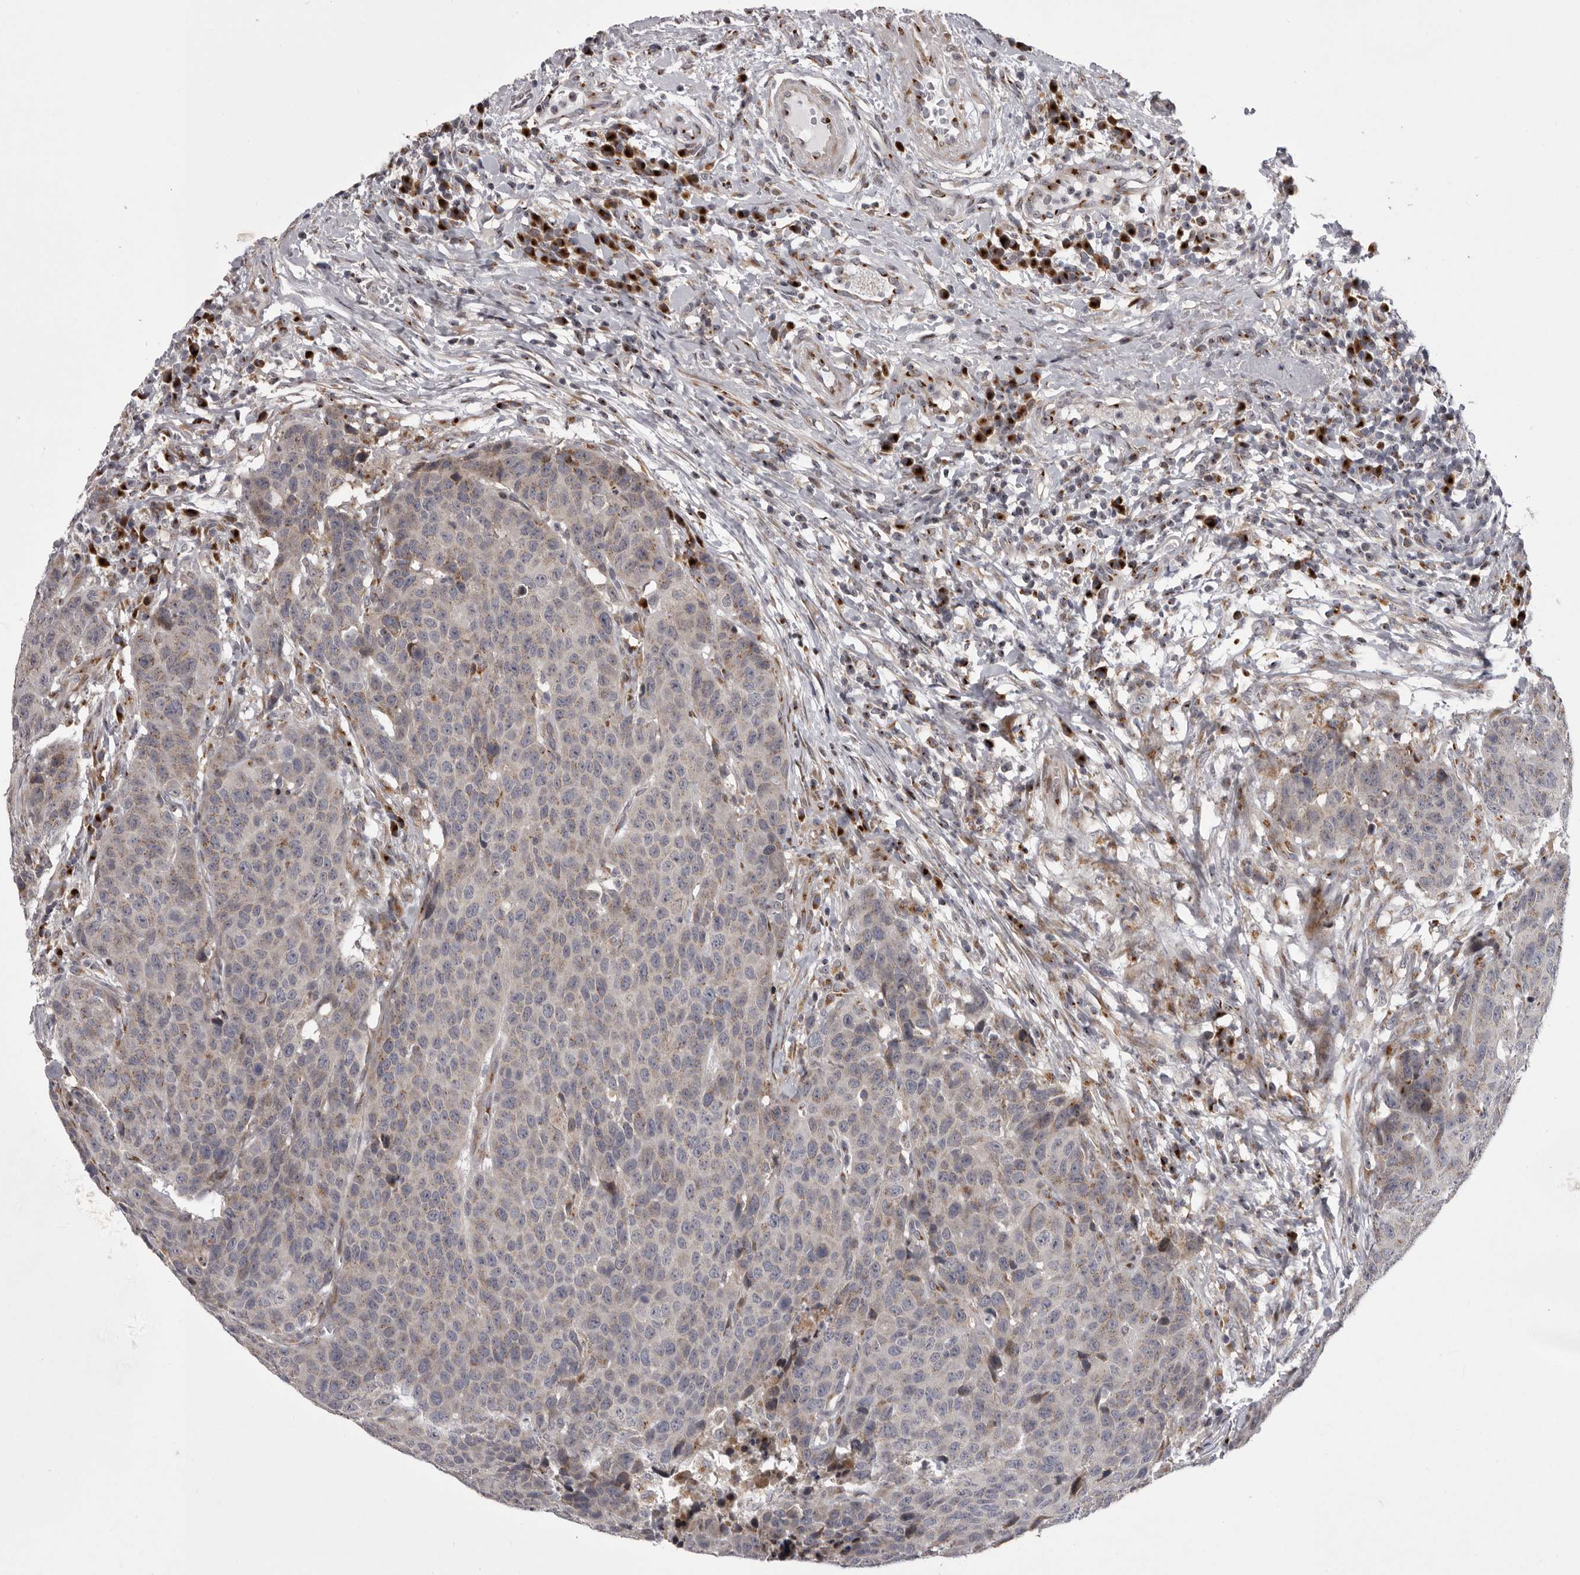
{"staining": {"intensity": "weak", "quantity": "25%-75%", "location": "cytoplasmic/membranous"}, "tissue": "head and neck cancer", "cell_type": "Tumor cells", "image_type": "cancer", "snomed": [{"axis": "morphology", "description": "Squamous cell carcinoma, NOS"}, {"axis": "topography", "description": "Head-Neck"}], "caption": "Immunohistochemistry (IHC) of human head and neck cancer reveals low levels of weak cytoplasmic/membranous positivity in about 25%-75% of tumor cells. The staining was performed using DAB (3,3'-diaminobenzidine) to visualize the protein expression in brown, while the nuclei were stained in blue with hematoxylin (Magnification: 20x).", "gene": "WDR47", "patient": {"sex": "male", "age": 66}}